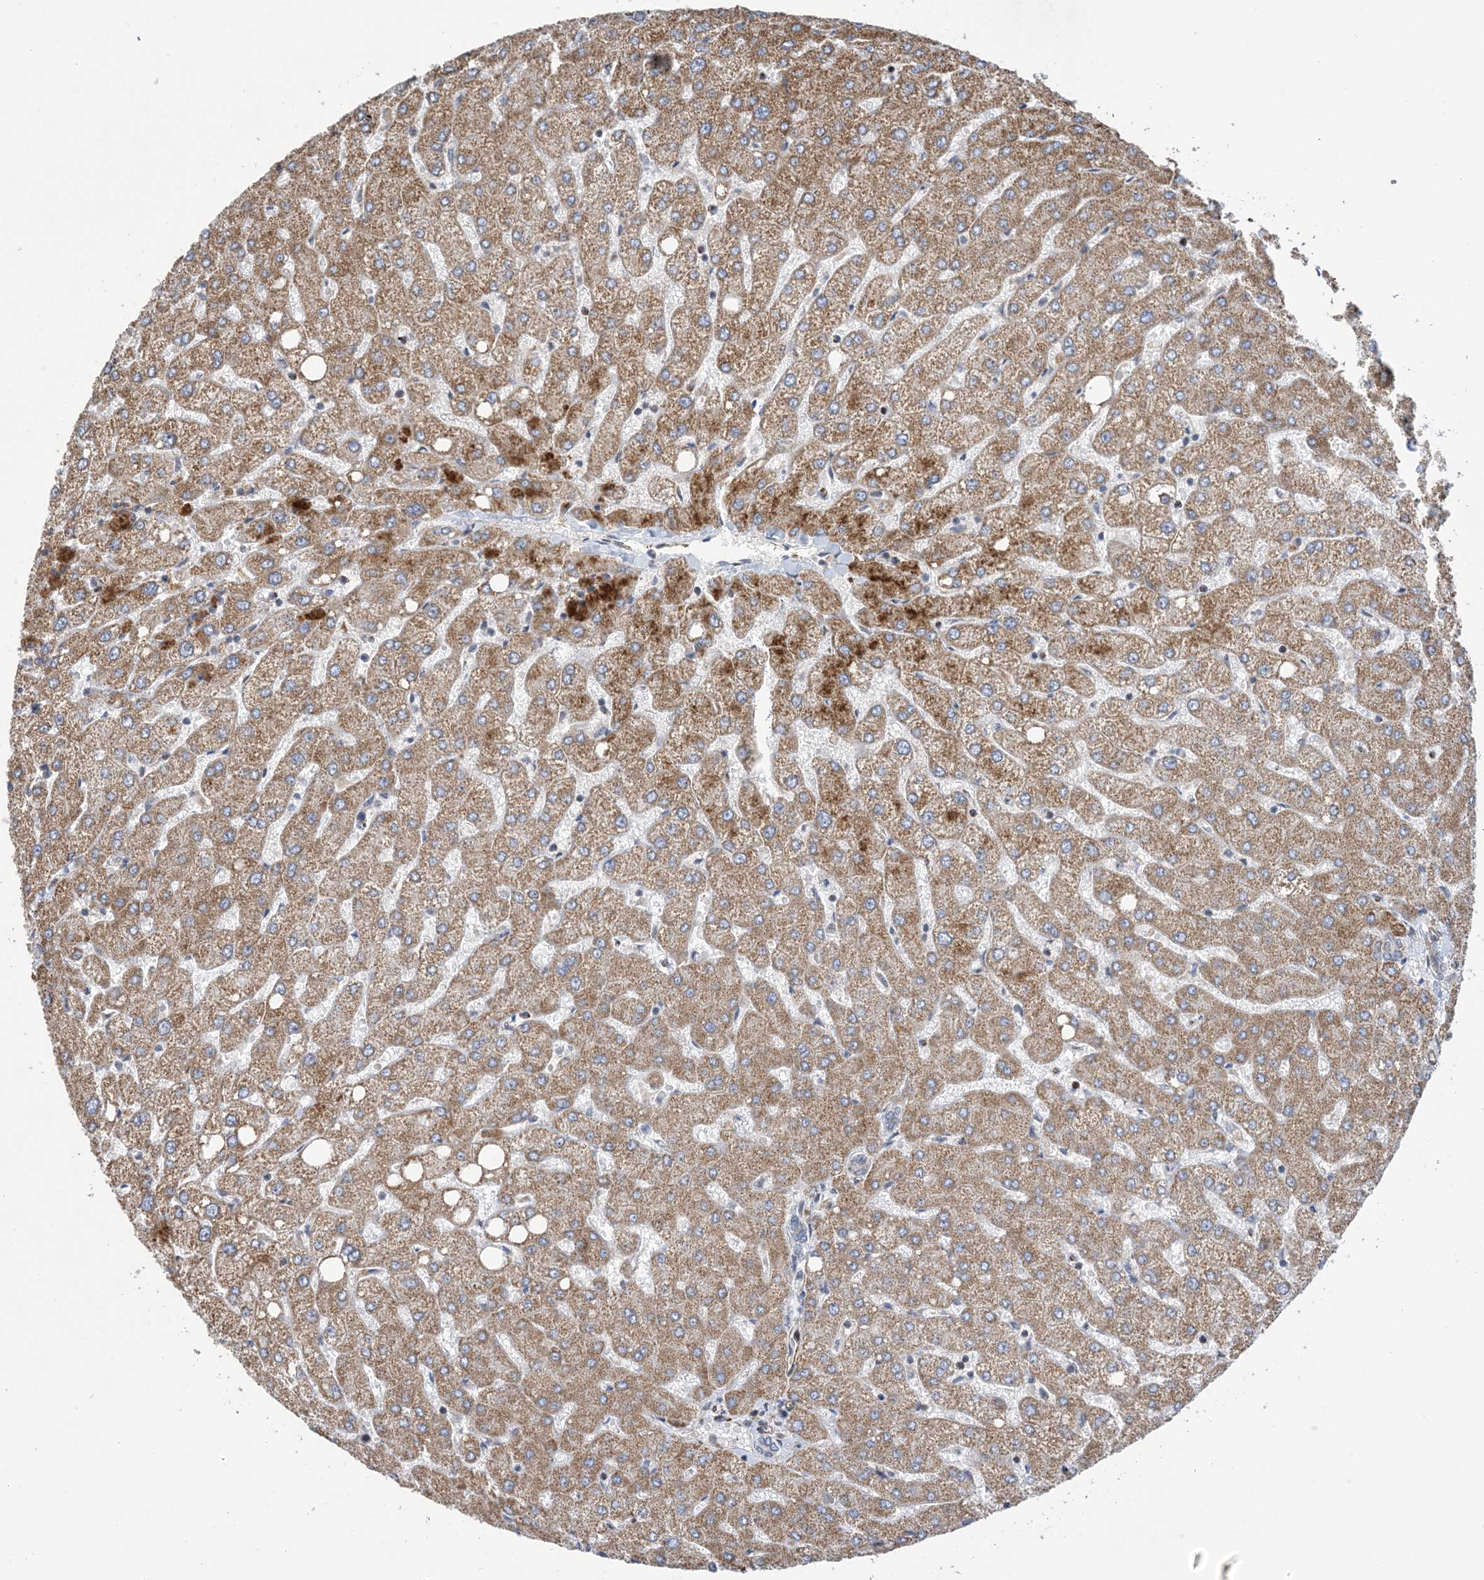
{"staining": {"intensity": "negative", "quantity": "none", "location": "none"}, "tissue": "liver", "cell_type": "Cholangiocytes", "image_type": "normal", "snomed": [{"axis": "morphology", "description": "Normal tissue, NOS"}, {"axis": "topography", "description": "Liver"}], "caption": "This is an immunohistochemistry histopathology image of benign human liver. There is no expression in cholangiocytes.", "gene": "ZNF8", "patient": {"sex": "female", "age": 54}}